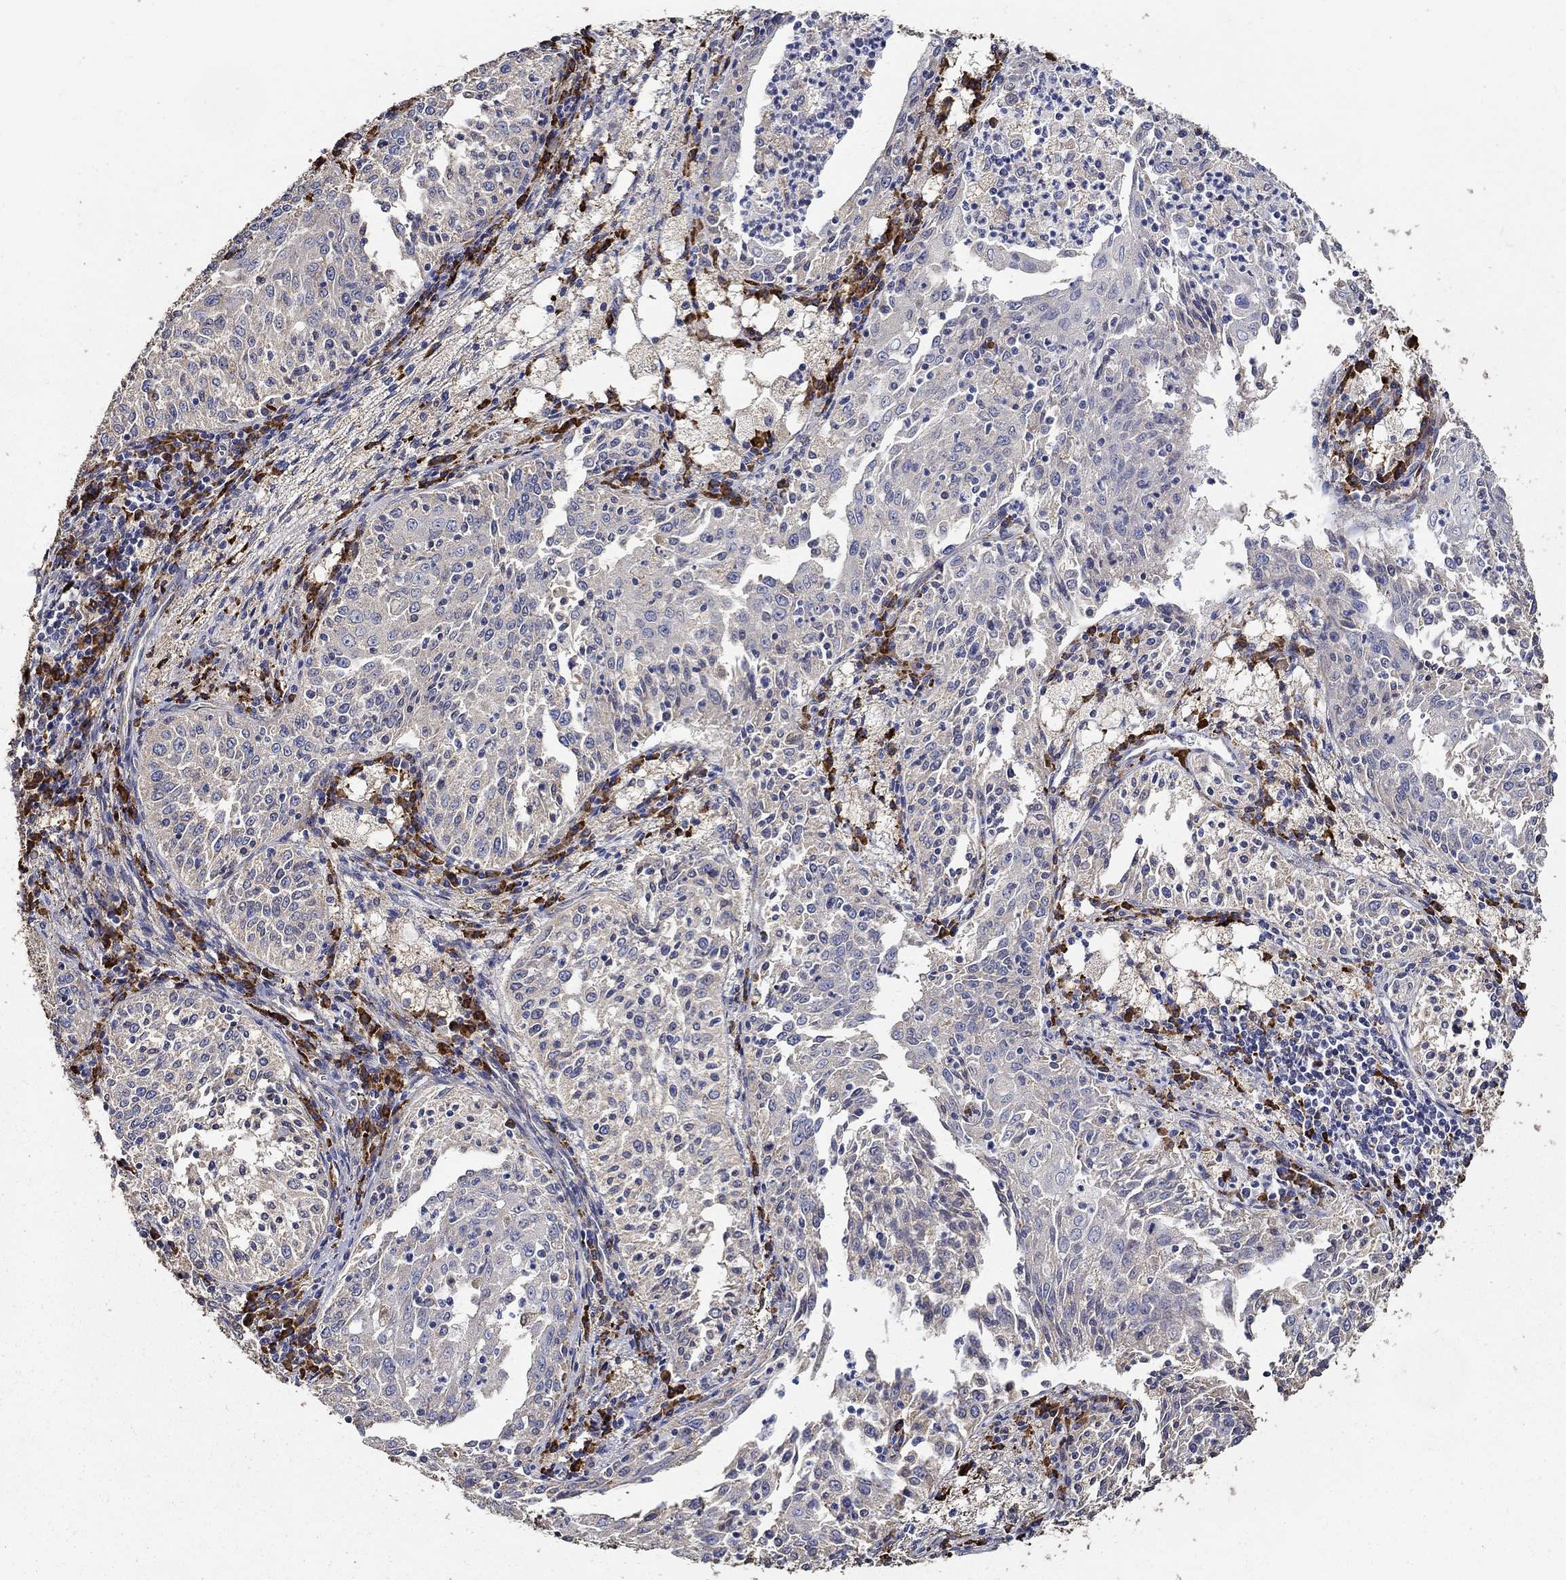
{"staining": {"intensity": "negative", "quantity": "none", "location": "none"}, "tissue": "cervical cancer", "cell_type": "Tumor cells", "image_type": "cancer", "snomed": [{"axis": "morphology", "description": "Squamous cell carcinoma, NOS"}, {"axis": "topography", "description": "Cervix"}], "caption": "Immunohistochemistry (IHC) photomicrograph of neoplastic tissue: human squamous cell carcinoma (cervical) stained with DAB reveals no significant protein positivity in tumor cells.", "gene": "EMILIN3", "patient": {"sex": "female", "age": 41}}